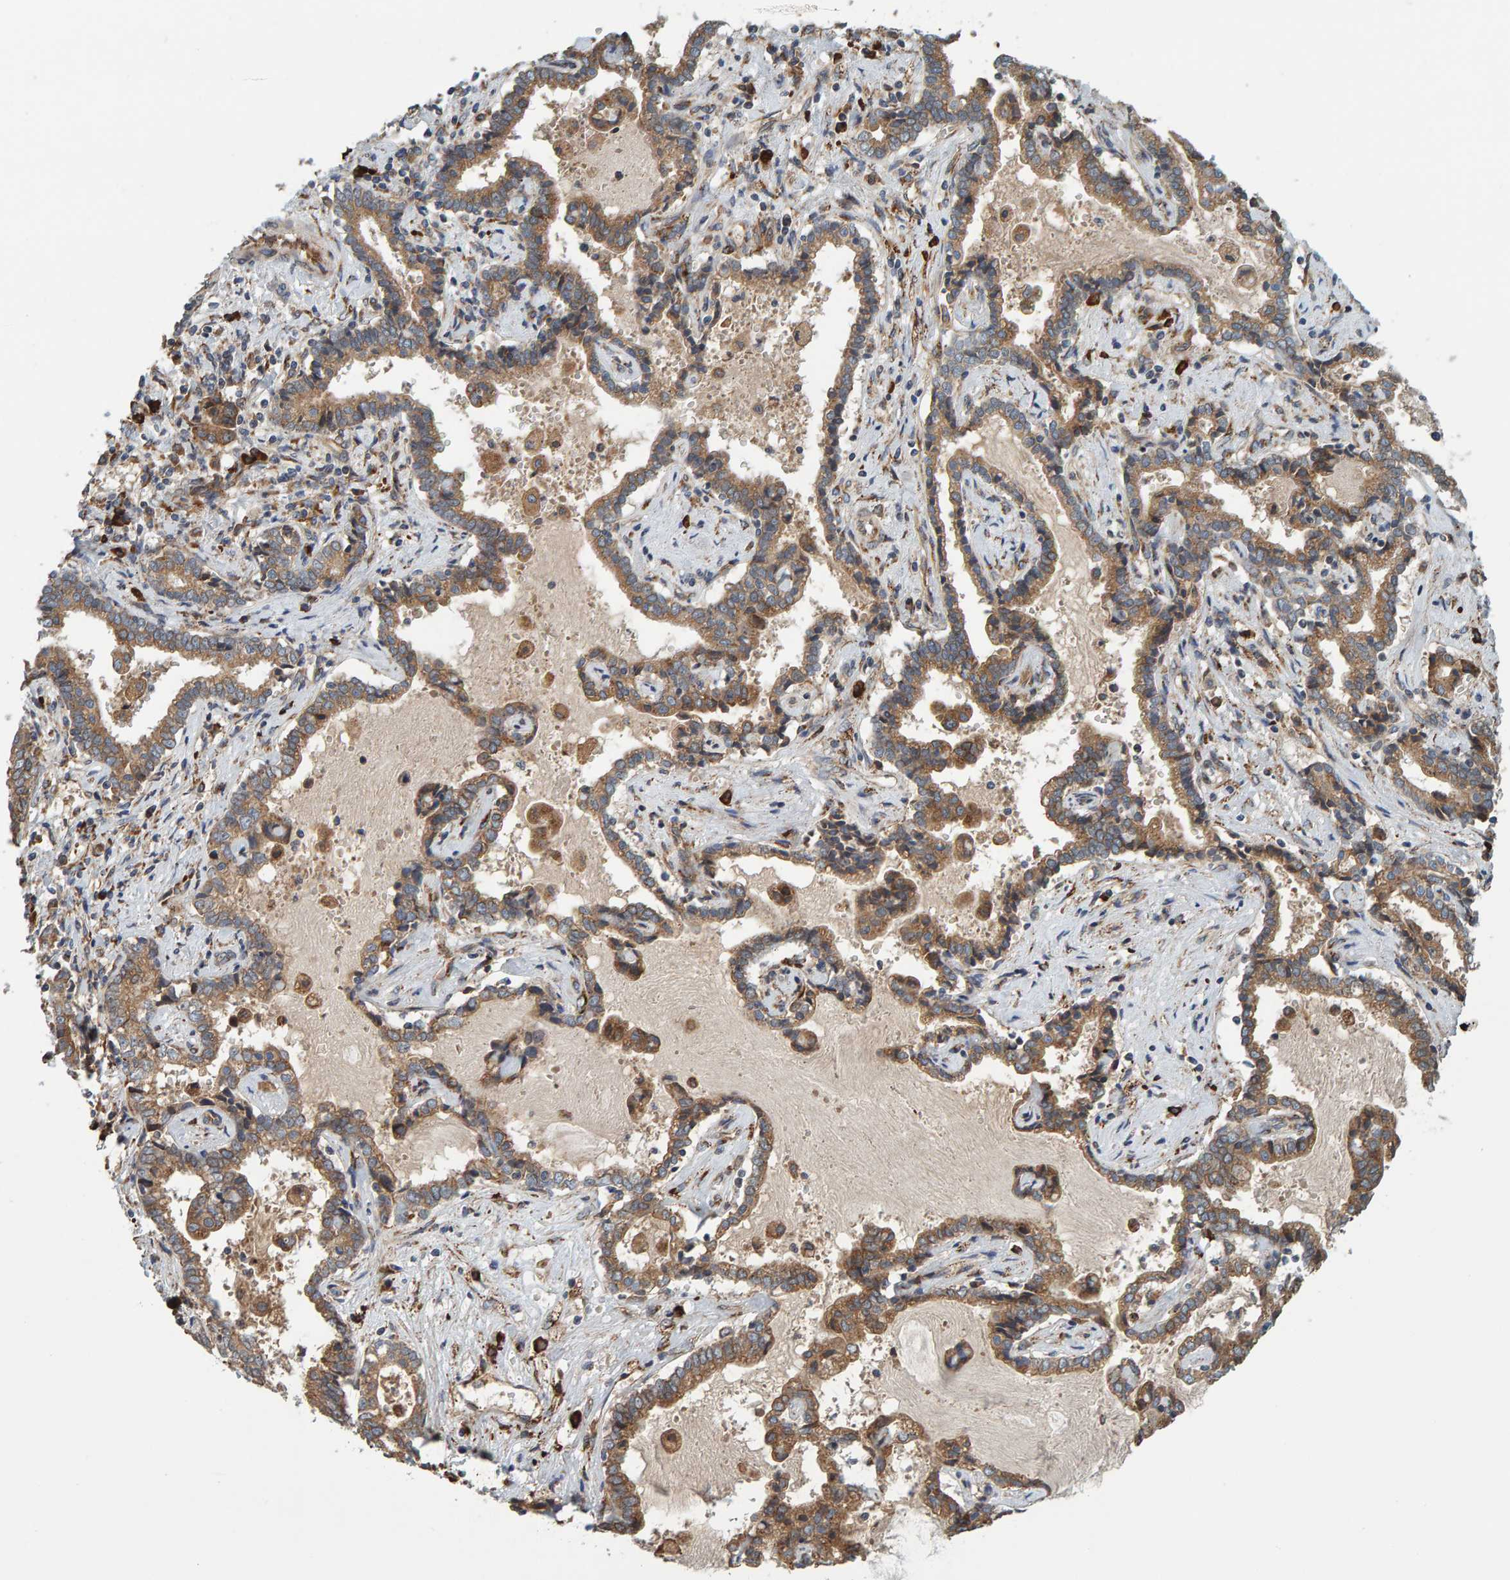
{"staining": {"intensity": "moderate", "quantity": ">75%", "location": "cytoplasmic/membranous"}, "tissue": "liver cancer", "cell_type": "Tumor cells", "image_type": "cancer", "snomed": [{"axis": "morphology", "description": "Cholangiocarcinoma"}, {"axis": "topography", "description": "Liver"}], "caption": "A medium amount of moderate cytoplasmic/membranous expression is appreciated in about >75% of tumor cells in liver cancer tissue.", "gene": "BAIAP2", "patient": {"sex": "male", "age": 57}}